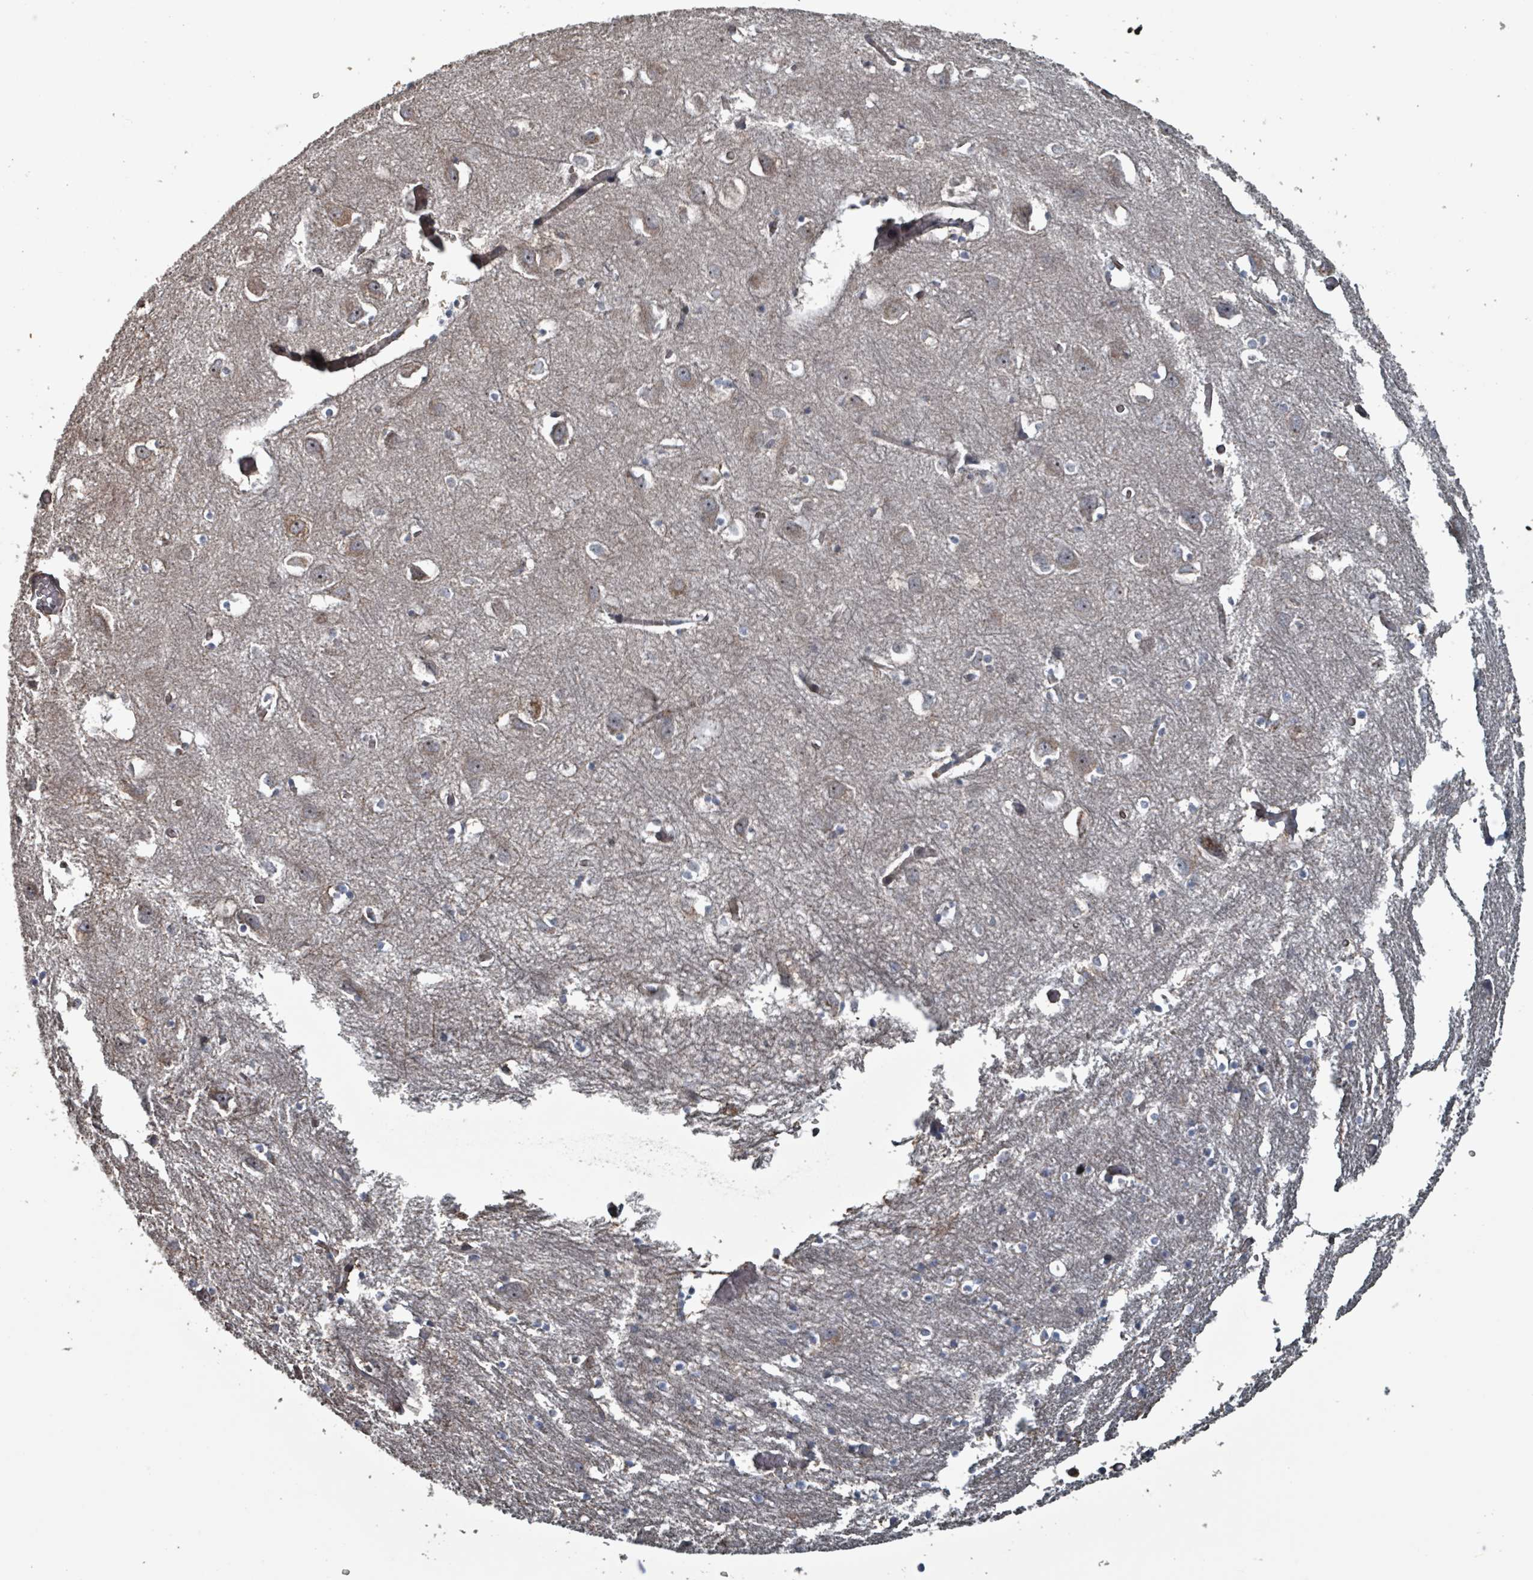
{"staining": {"intensity": "weak", "quantity": ">75%", "location": "cytoplasmic/membranous"}, "tissue": "cerebral cortex", "cell_type": "Endothelial cells", "image_type": "normal", "snomed": [{"axis": "morphology", "description": "Normal tissue, NOS"}, {"axis": "topography", "description": "Cerebral cortex"}], "caption": "A high-resolution histopathology image shows immunohistochemistry (IHC) staining of unremarkable cerebral cortex, which shows weak cytoplasmic/membranous staining in about >75% of endothelial cells. Immunohistochemistry (ihc) stains the protein in brown and the nuclei are stained blue.", "gene": "MRPL4", "patient": {"sex": "male", "age": 70}}